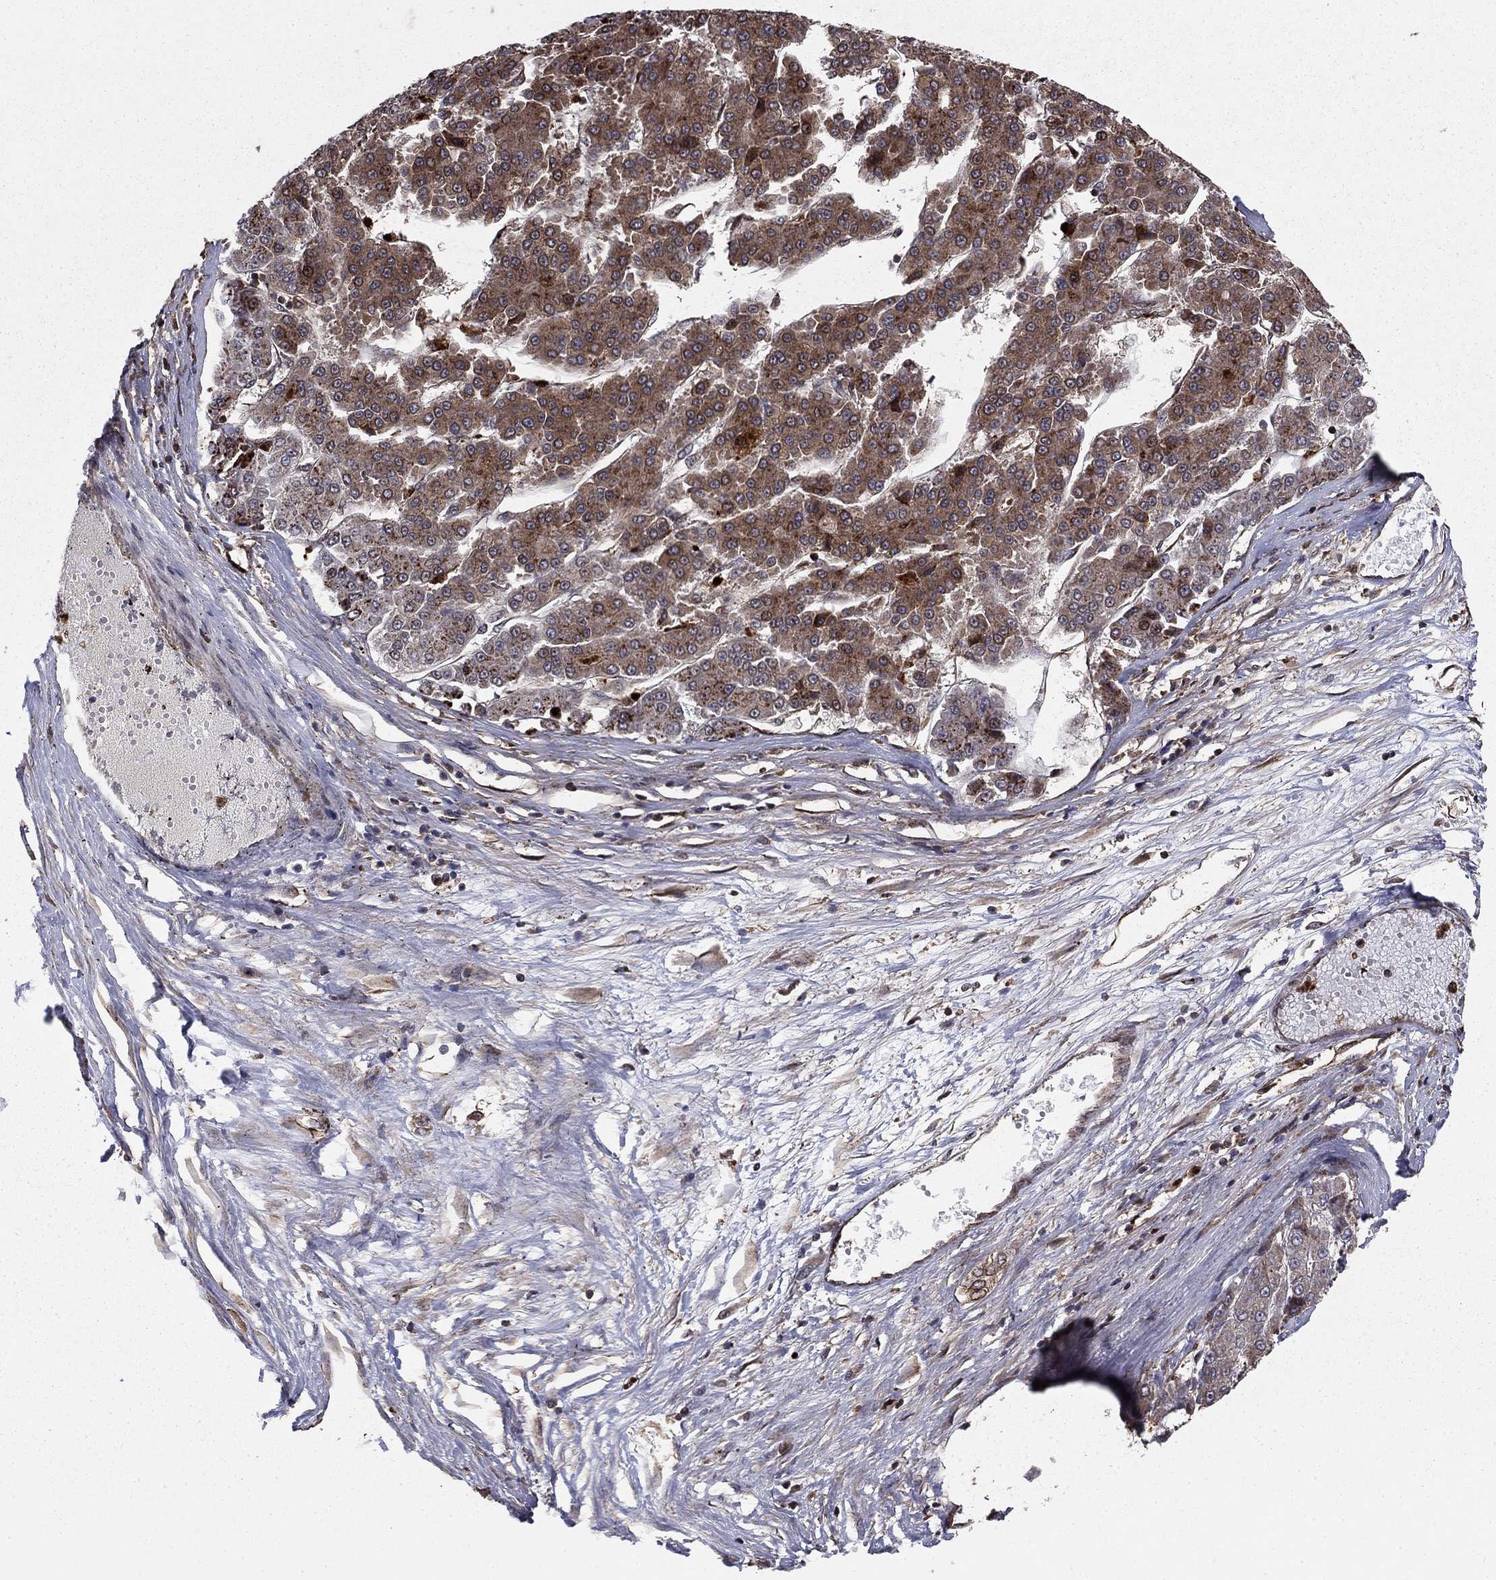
{"staining": {"intensity": "weak", "quantity": "25%-75%", "location": "cytoplasmic/membranous"}, "tissue": "liver cancer", "cell_type": "Tumor cells", "image_type": "cancer", "snomed": [{"axis": "morphology", "description": "Carcinoma, Hepatocellular, NOS"}, {"axis": "topography", "description": "Liver"}], "caption": "DAB (3,3'-diaminobenzidine) immunohistochemical staining of liver cancer (hepatocellular carcinoma) demonstrates weak cytoplasmic/membranous protein positivity in approximately 25%-75% of tumor cells.", "gene": "GYG1", "patient": {"sex": "male", "age": 70}}